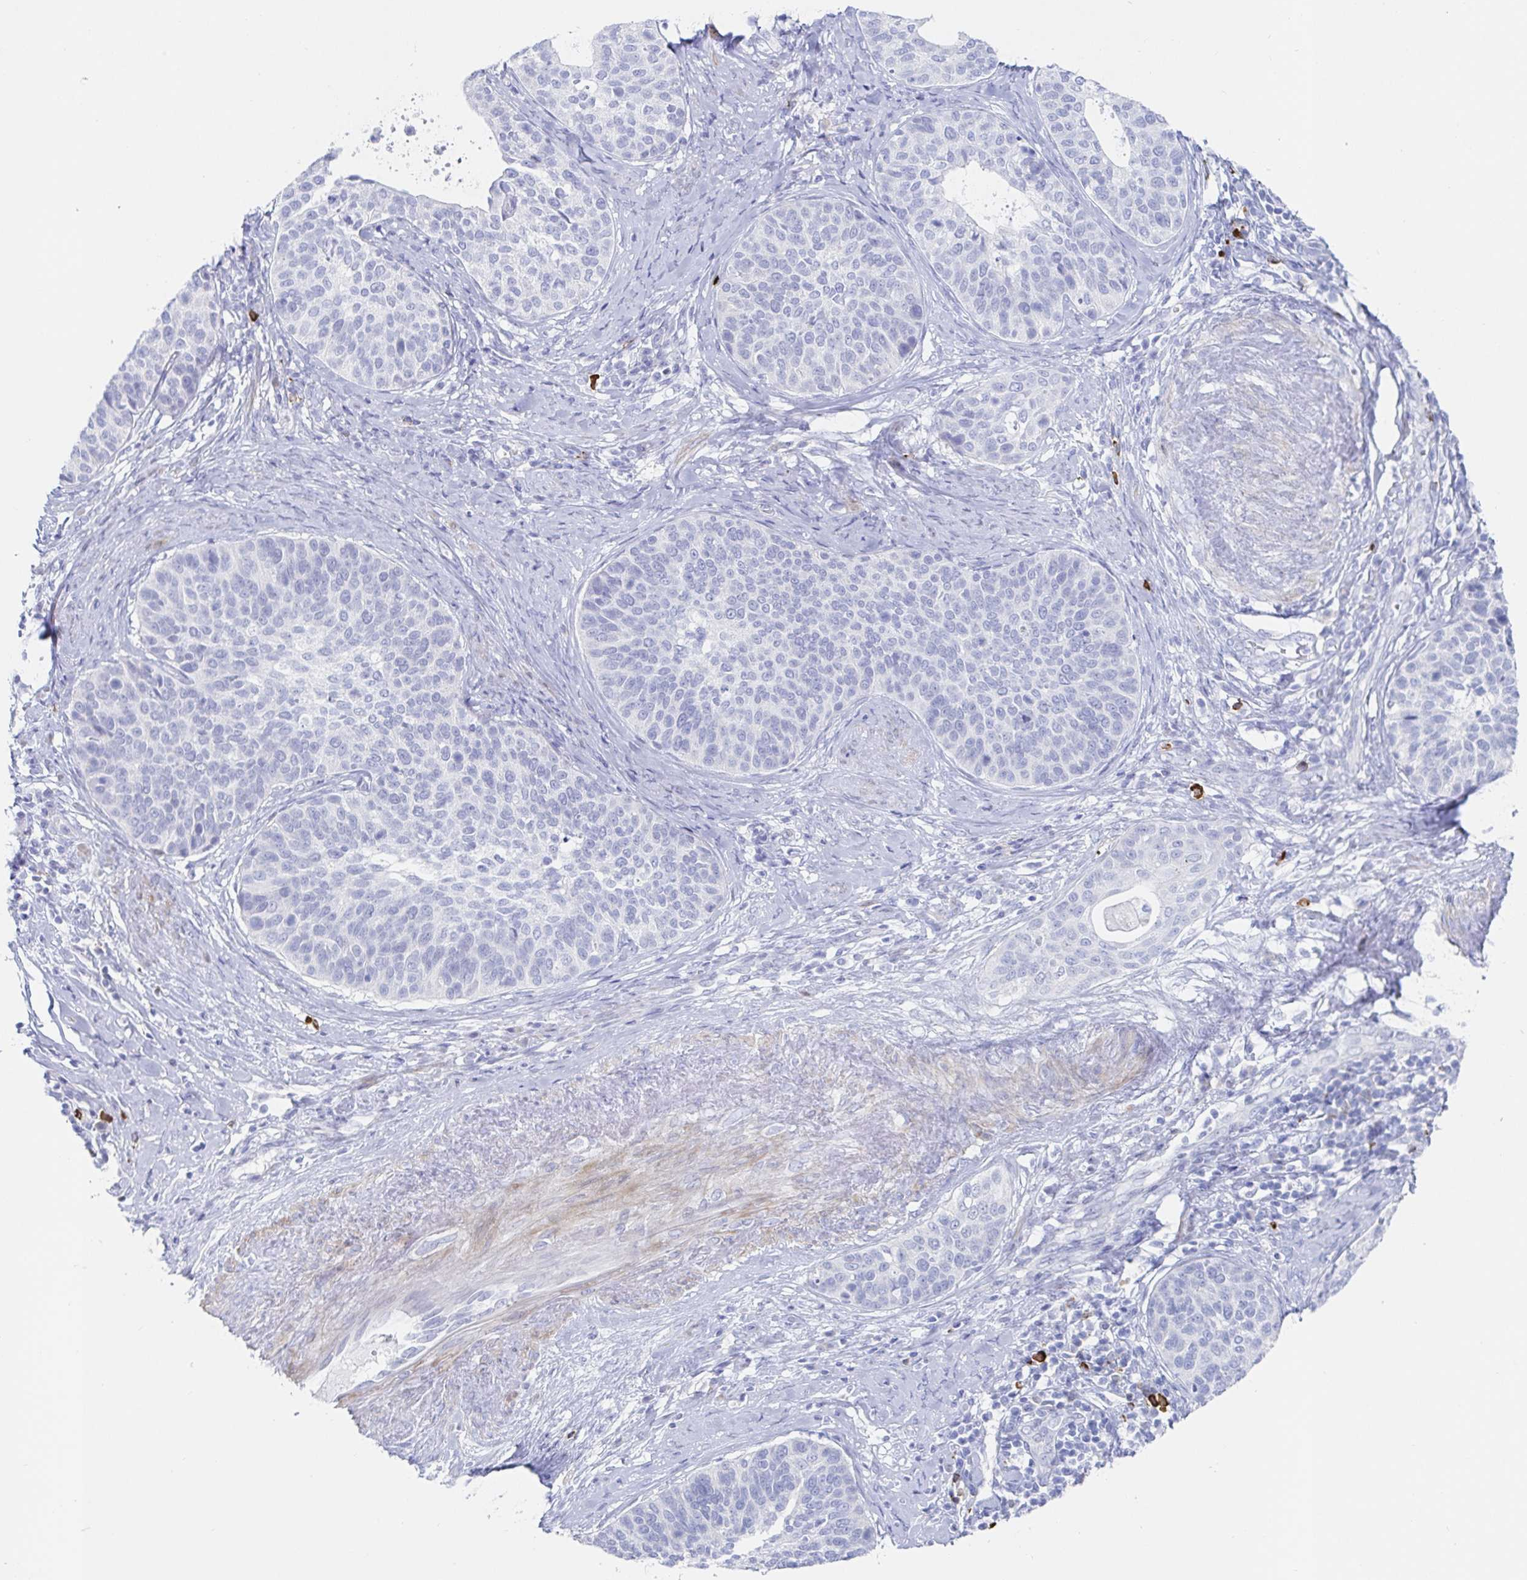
{"staining": {"intensity": "negative", "quantity": "none", "location": "none"}, "tissue": "cervical cancer", "cell_type": "Tumor cells", "image_type": "cancer", "snomed": [{"axis": "morphology", "description": "Squamous cell carcinoma, NOS"}, {"axis": "topography", "description": "Cervix"}], "caption": "A histopathology image of human cervical cancer is negative for staining in tumor cells.", "gene": "PACSIN1", "patient": {"sex": "female", "age": 69}}